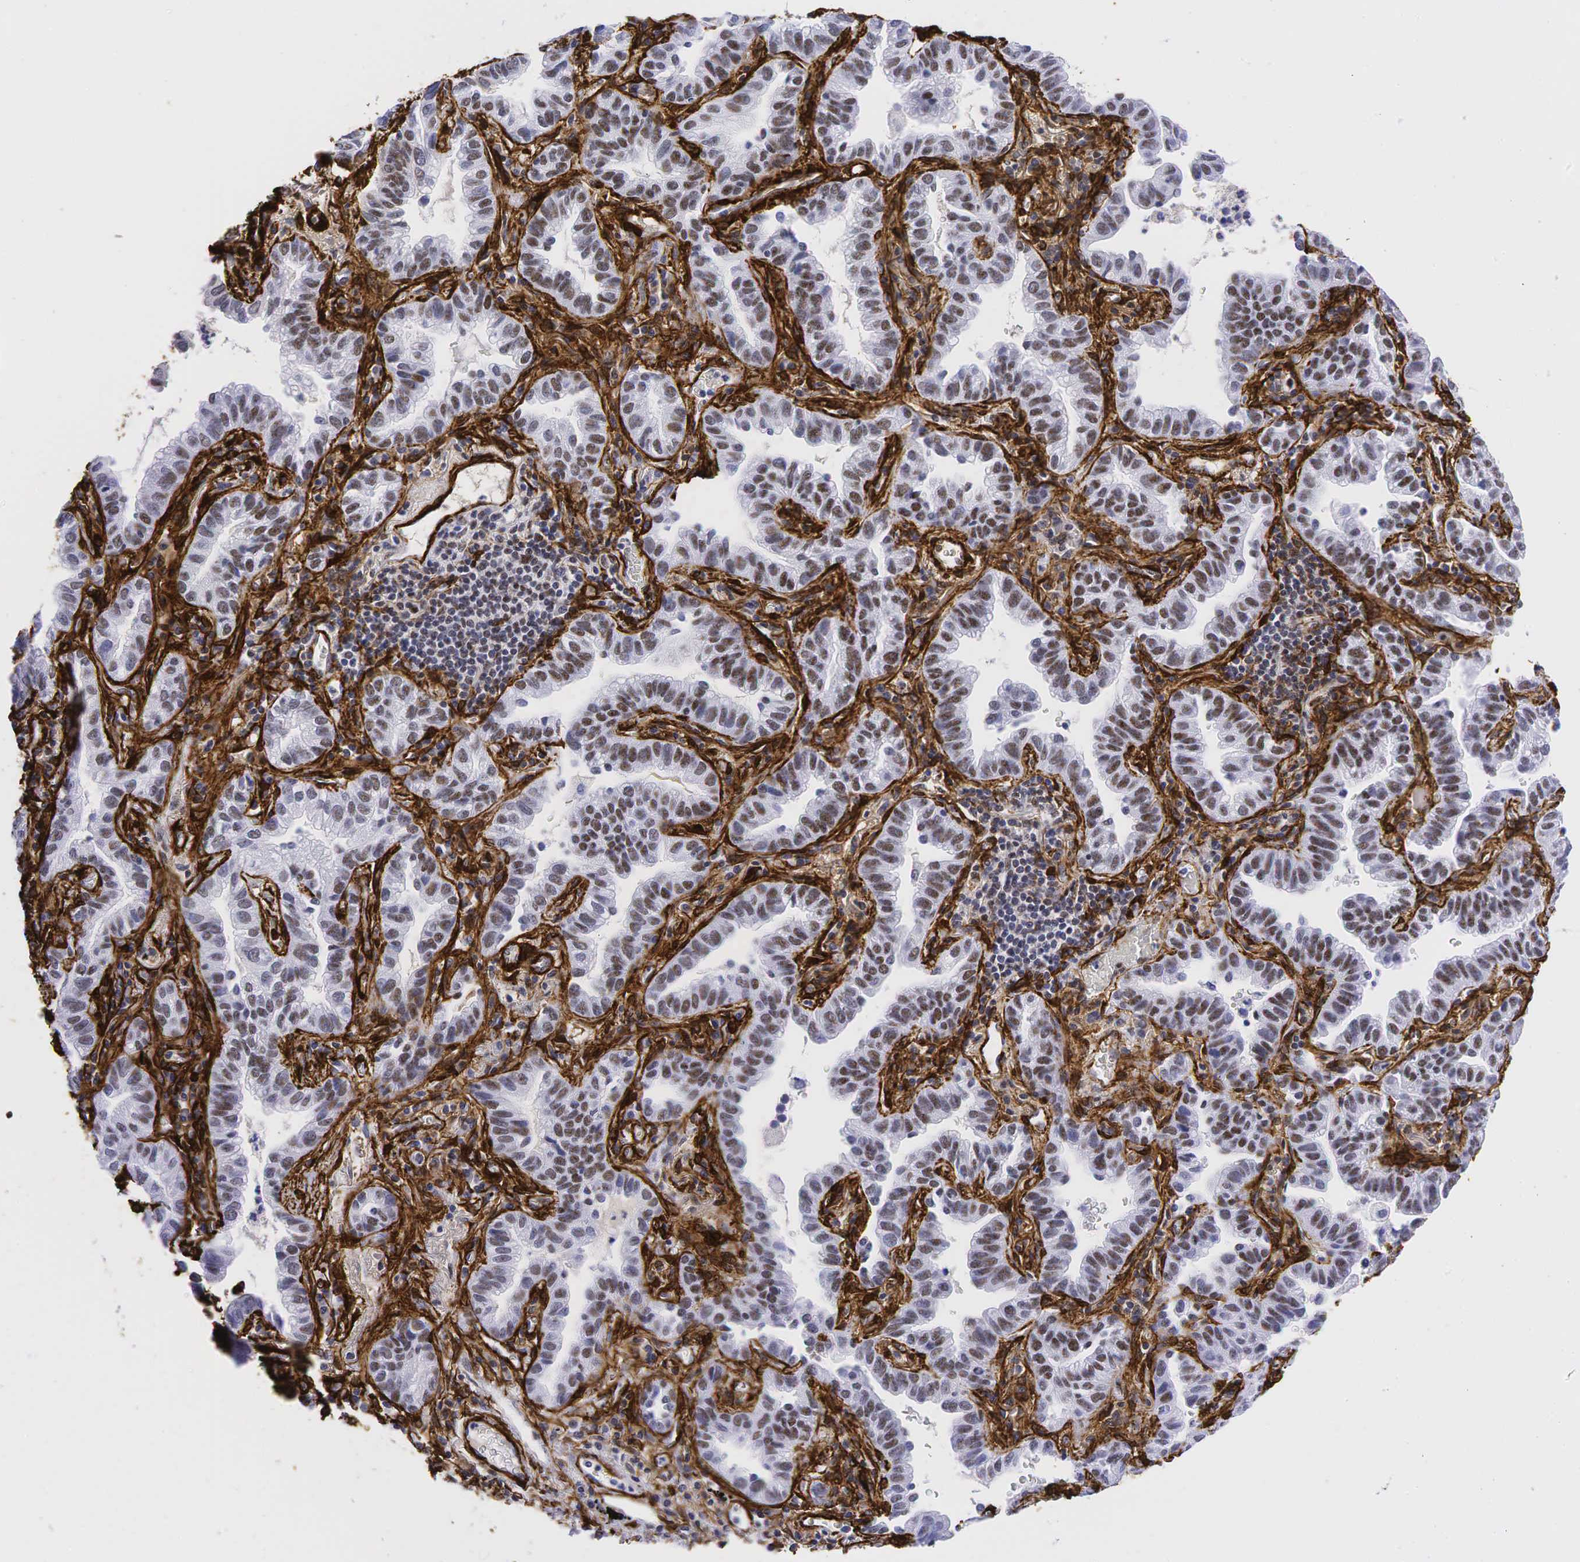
{"staining": {"intensity": "moderate", "quantity": "25%-75%", "location": "nuclear"}, "tissue": "lung cancer", "cell_type": "Tumor cells", "image_type": "cancer", "snomed": [{"axis": "morphology", "description": "Adenocarcinoma, NOS"}, {"axis": "topography", "description": "Lung"}], "caption": "Immunohistochemistry micrograph of neoplastic tissue: adenocarcinoma (lung) stained using immunohistochemistry reveals medium levels of moderate protein expression localized specifically in the nuclear of tumor cells, appearing as a nuclear brown color.", "gene": "ACTA2", "patient": {"sex": "female", "age": 50}}